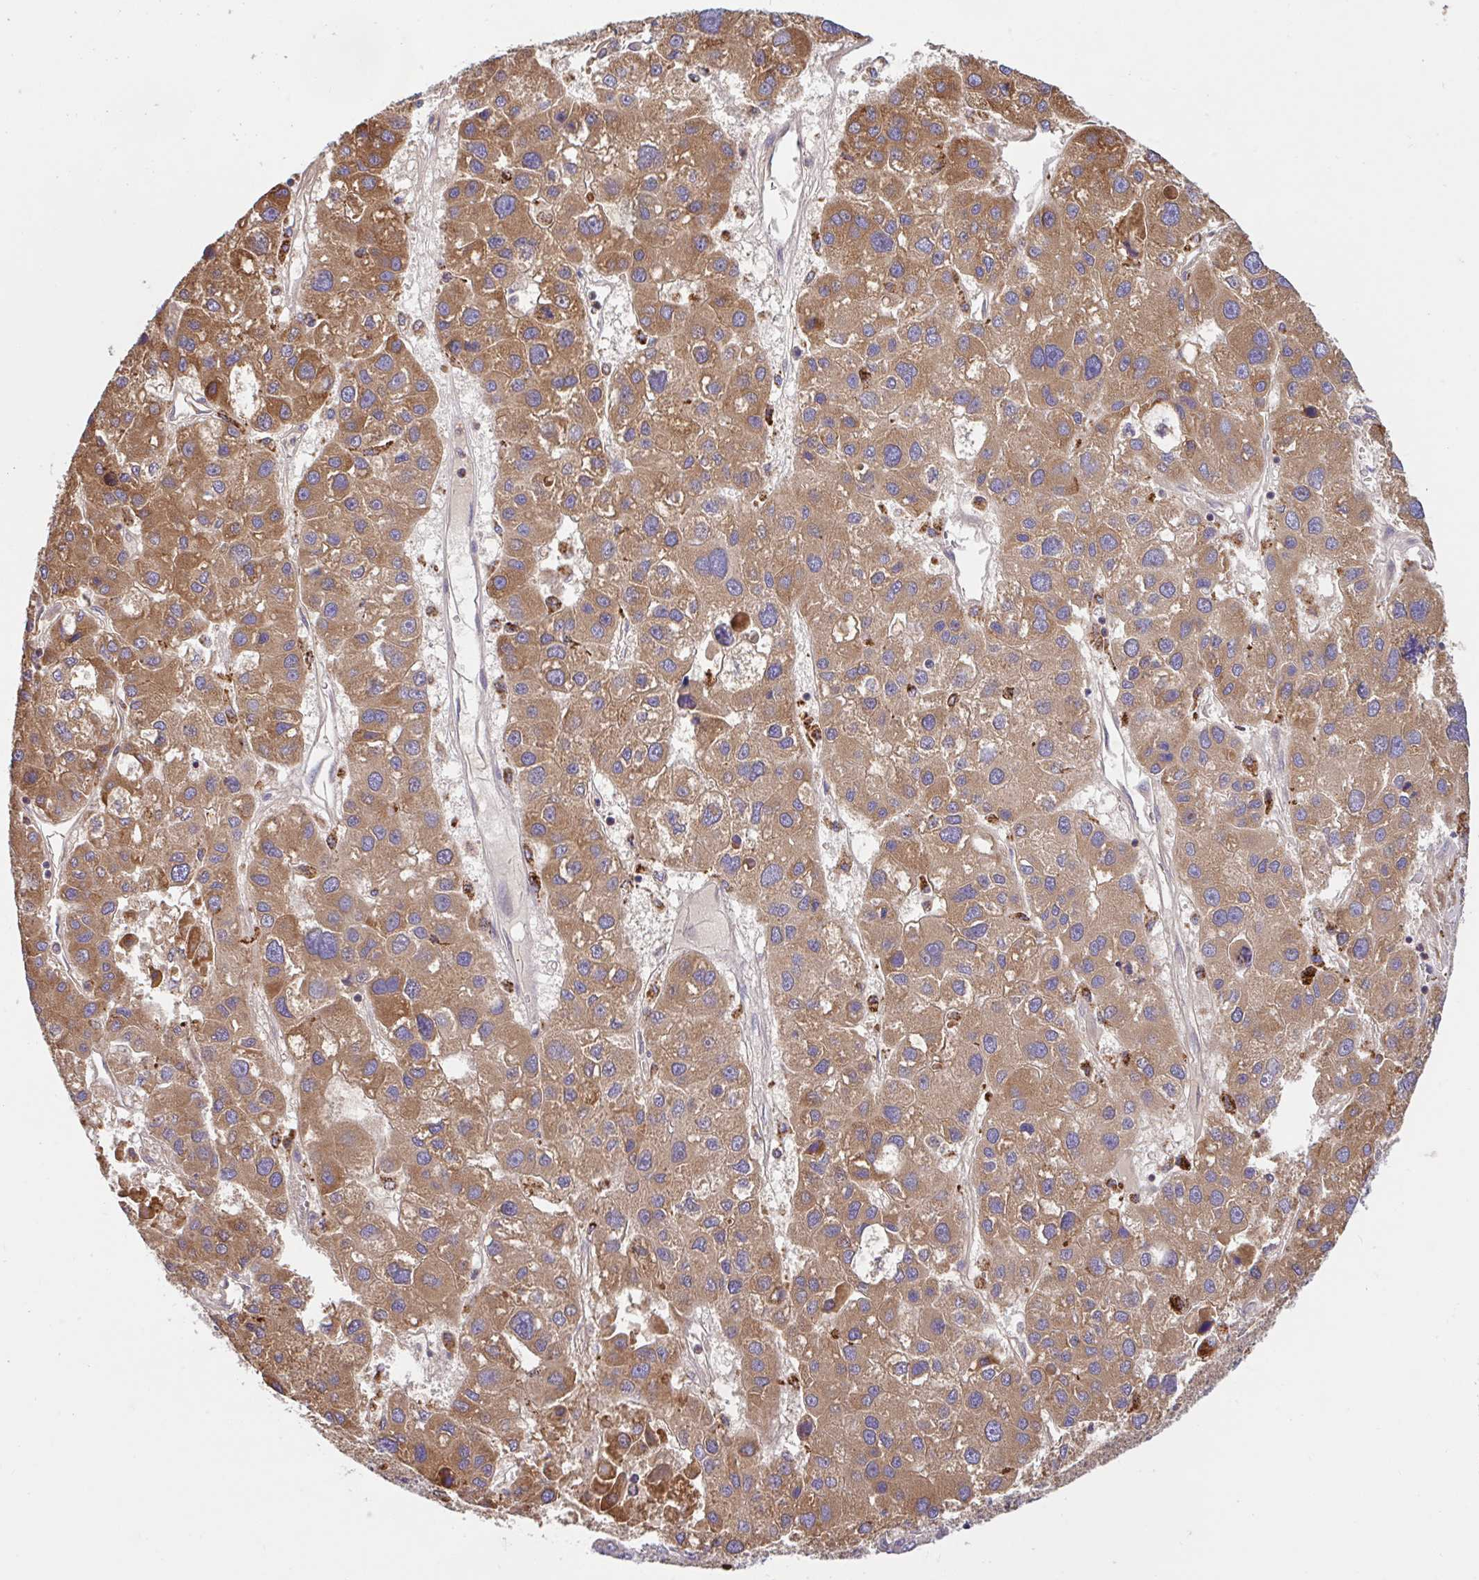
{"staining": {"intensity": "moderate", "quantity": ">75%", "location": "cytoplasmic/membranous"}, "tissue": "liver cancer", "cell_type": "Tumor cells", "image_type": "cancer", "snomed": [{"axis": "morphology", "description": "Carcinoma, Hepatocellular, NOS"}, {"axis": "topography", "description": "Liver"}], "caption": "Immunohistochemistry (IHC) of hepatocellular carcinoma (liver) exhibits medium levels of moderate cytoplasmic/membranous expression in approximately >75% of tumor cells.", "gene": "RALBP1", "patient": {"sex": "male", "age": 73}}